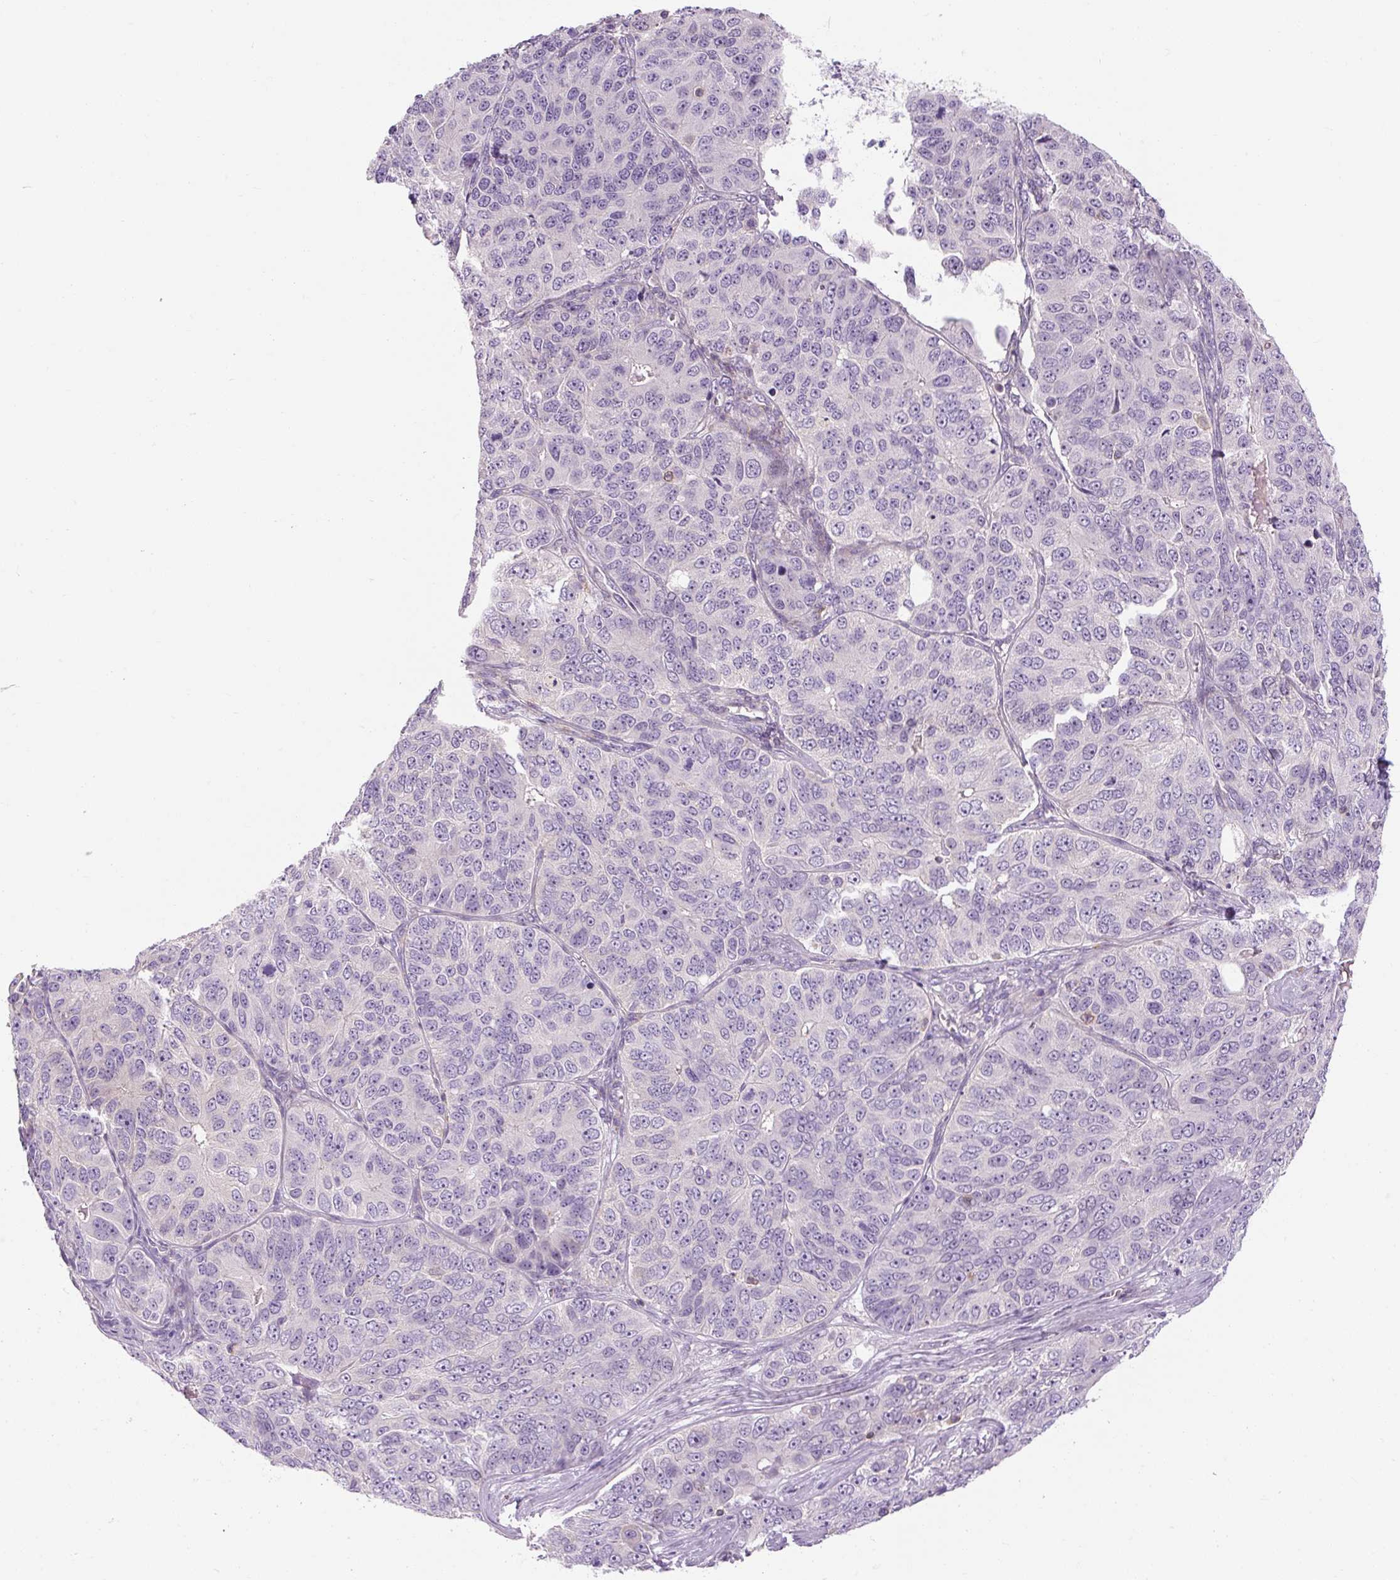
{"staining": {"intensity": "negative", "quantity": "none", "location": "none"}, "tissue": "ovarian cancer", "cell_type": "Tumor cells", "image_type": "cancer", "snomed": [{"axis": "morphology", "description": "Carcinoma, endometroid"}, {"axis": "topography", "description": "Ovary"}], "caption": "Protein analysis of ovarian cancer exhibits no significant staining in tumor cells.", "gene": "TIGD2", "patient": {"sex": "female", "age": 51}}